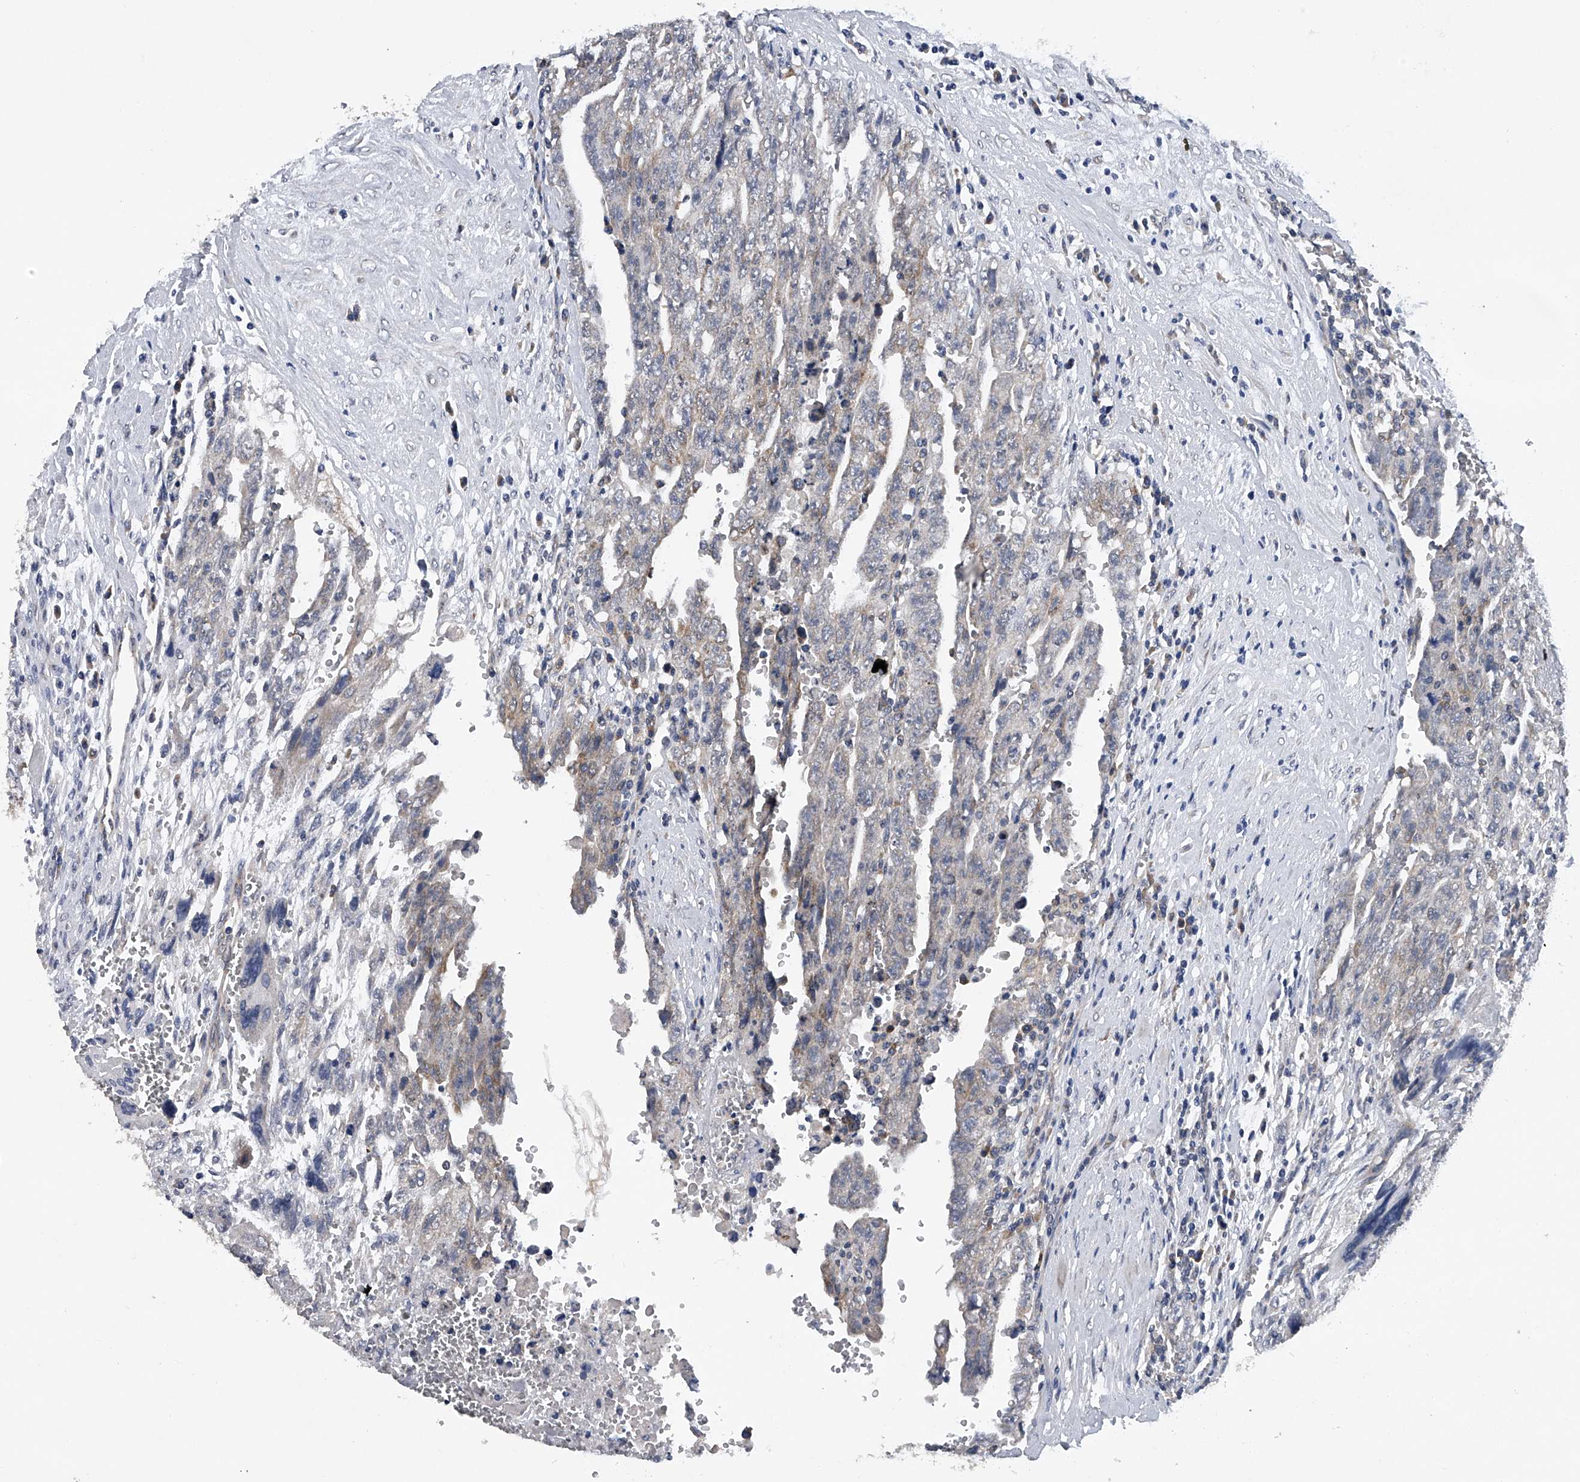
{"staining": {"intensity": "weak", "quantity": "<25%", "location": "cytoplasmic/membranous"}, "tissue": "testis cancer", "cell_type": "Tumor cells", "image_type": "cancer", "snomed": [{"axis": "morphology", "description": "Carcinoma, Embryonal, NOS"}, {"axis": "topography", "description": "Testis"}], "caption": "The immunohistochemistry (IHC) image has no significant positivity in tumor cells of testis cancer (embryonal carcinoma) tissue. The staining was performed using DAB (3,3'-diaminobenzidine) to visualize the protein expression in brown, while the nuclei were stained in blue with hematoxylin (Magnification: 20x).", "gene": "RNF5", "patient": {"sex": "male", "age": 28}}